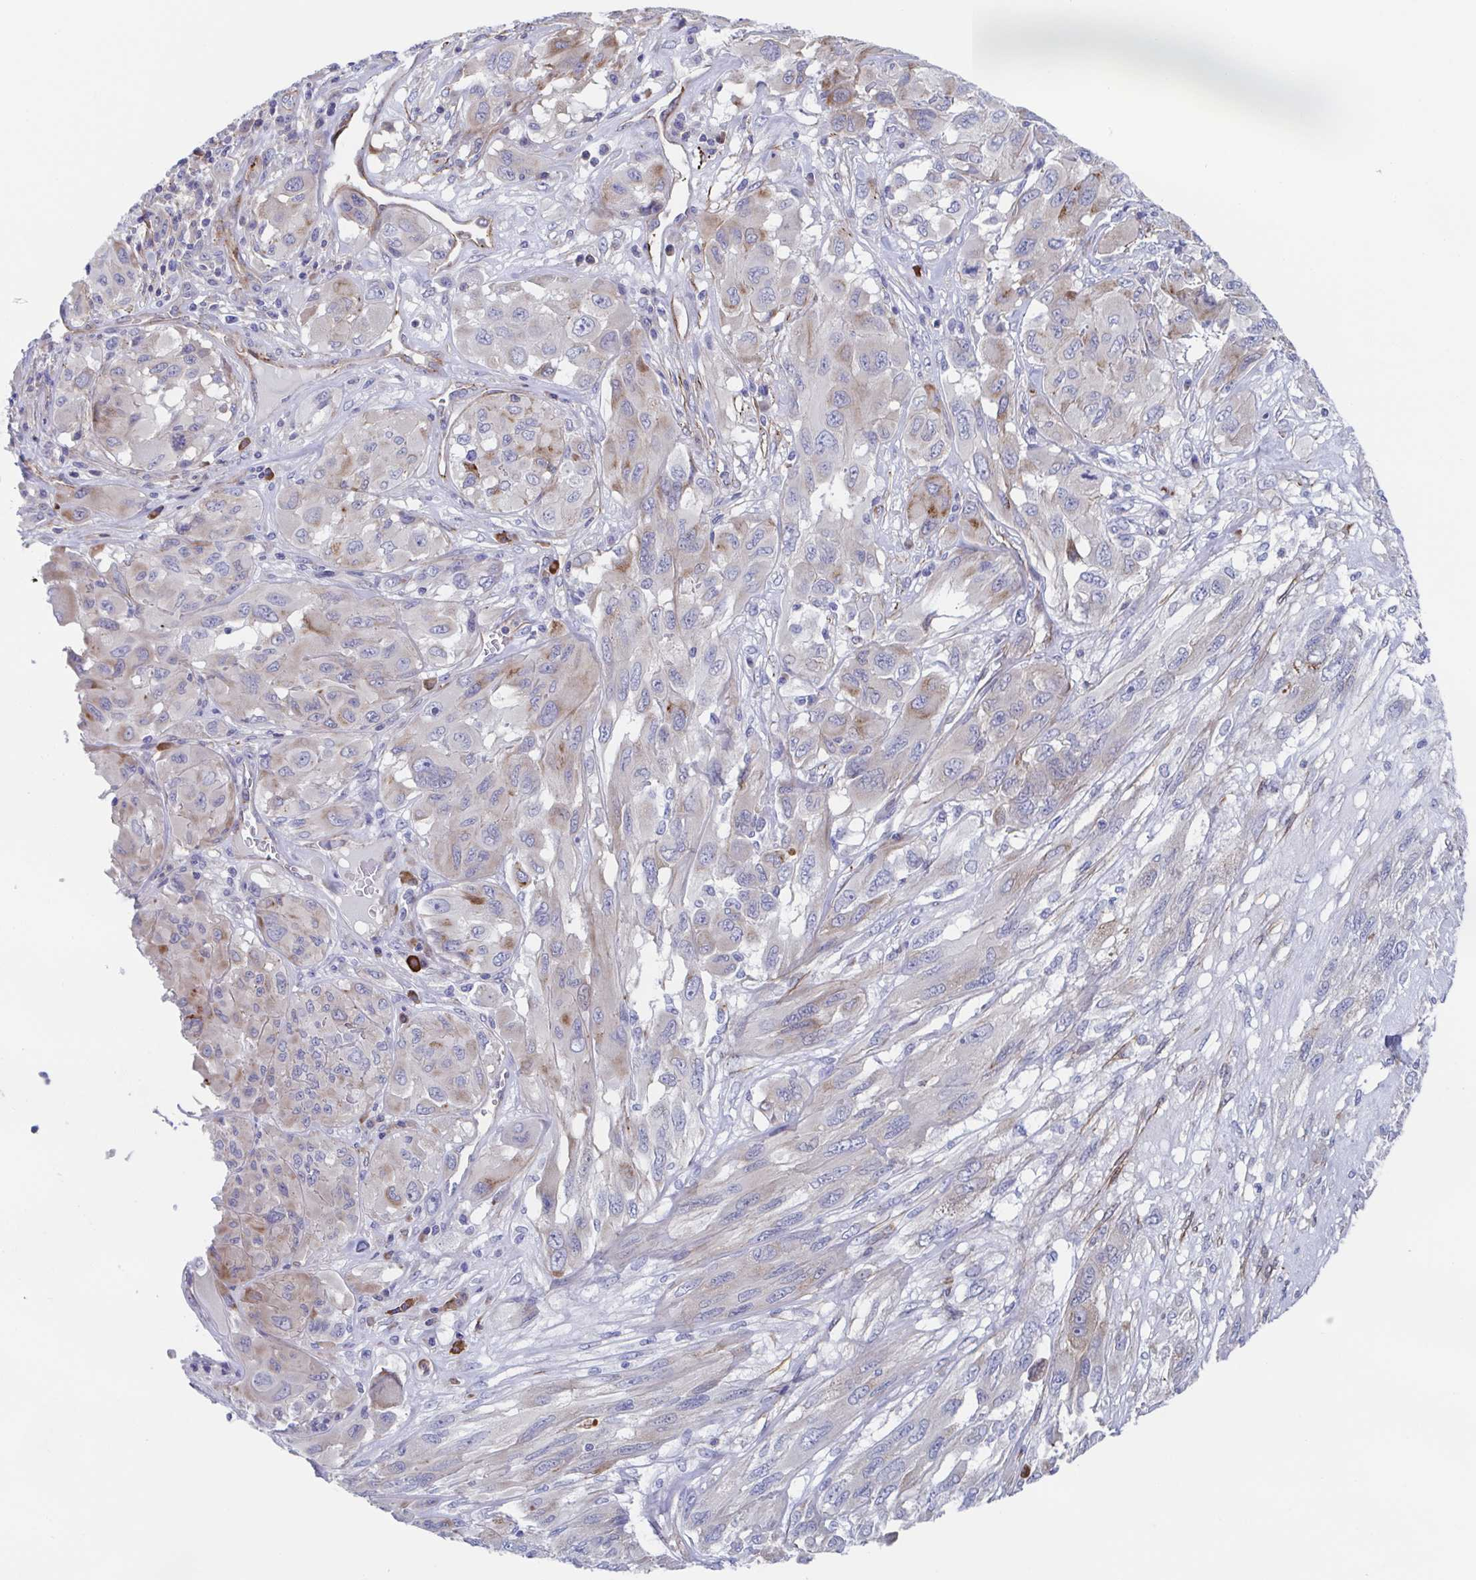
{"staining": {"intensity": "weak", "quantity": "<25%", "location": "cytoplasmic/membranous"}, "tissue": "melanoma", "cell_type": "Tumor cells", "image_type": "cancer", "snomed": [{"axis": "morphology", "description": "Malignant melanoma, NOS"}, {"axis": "topography", "description": "Skin"}], "caption": "DAB immunohistochemical staining of human melanoma demonstrates no significant staining in tumor cells.", "gene": "KLC3", "patient": {"sex": "female", "age": 91}}